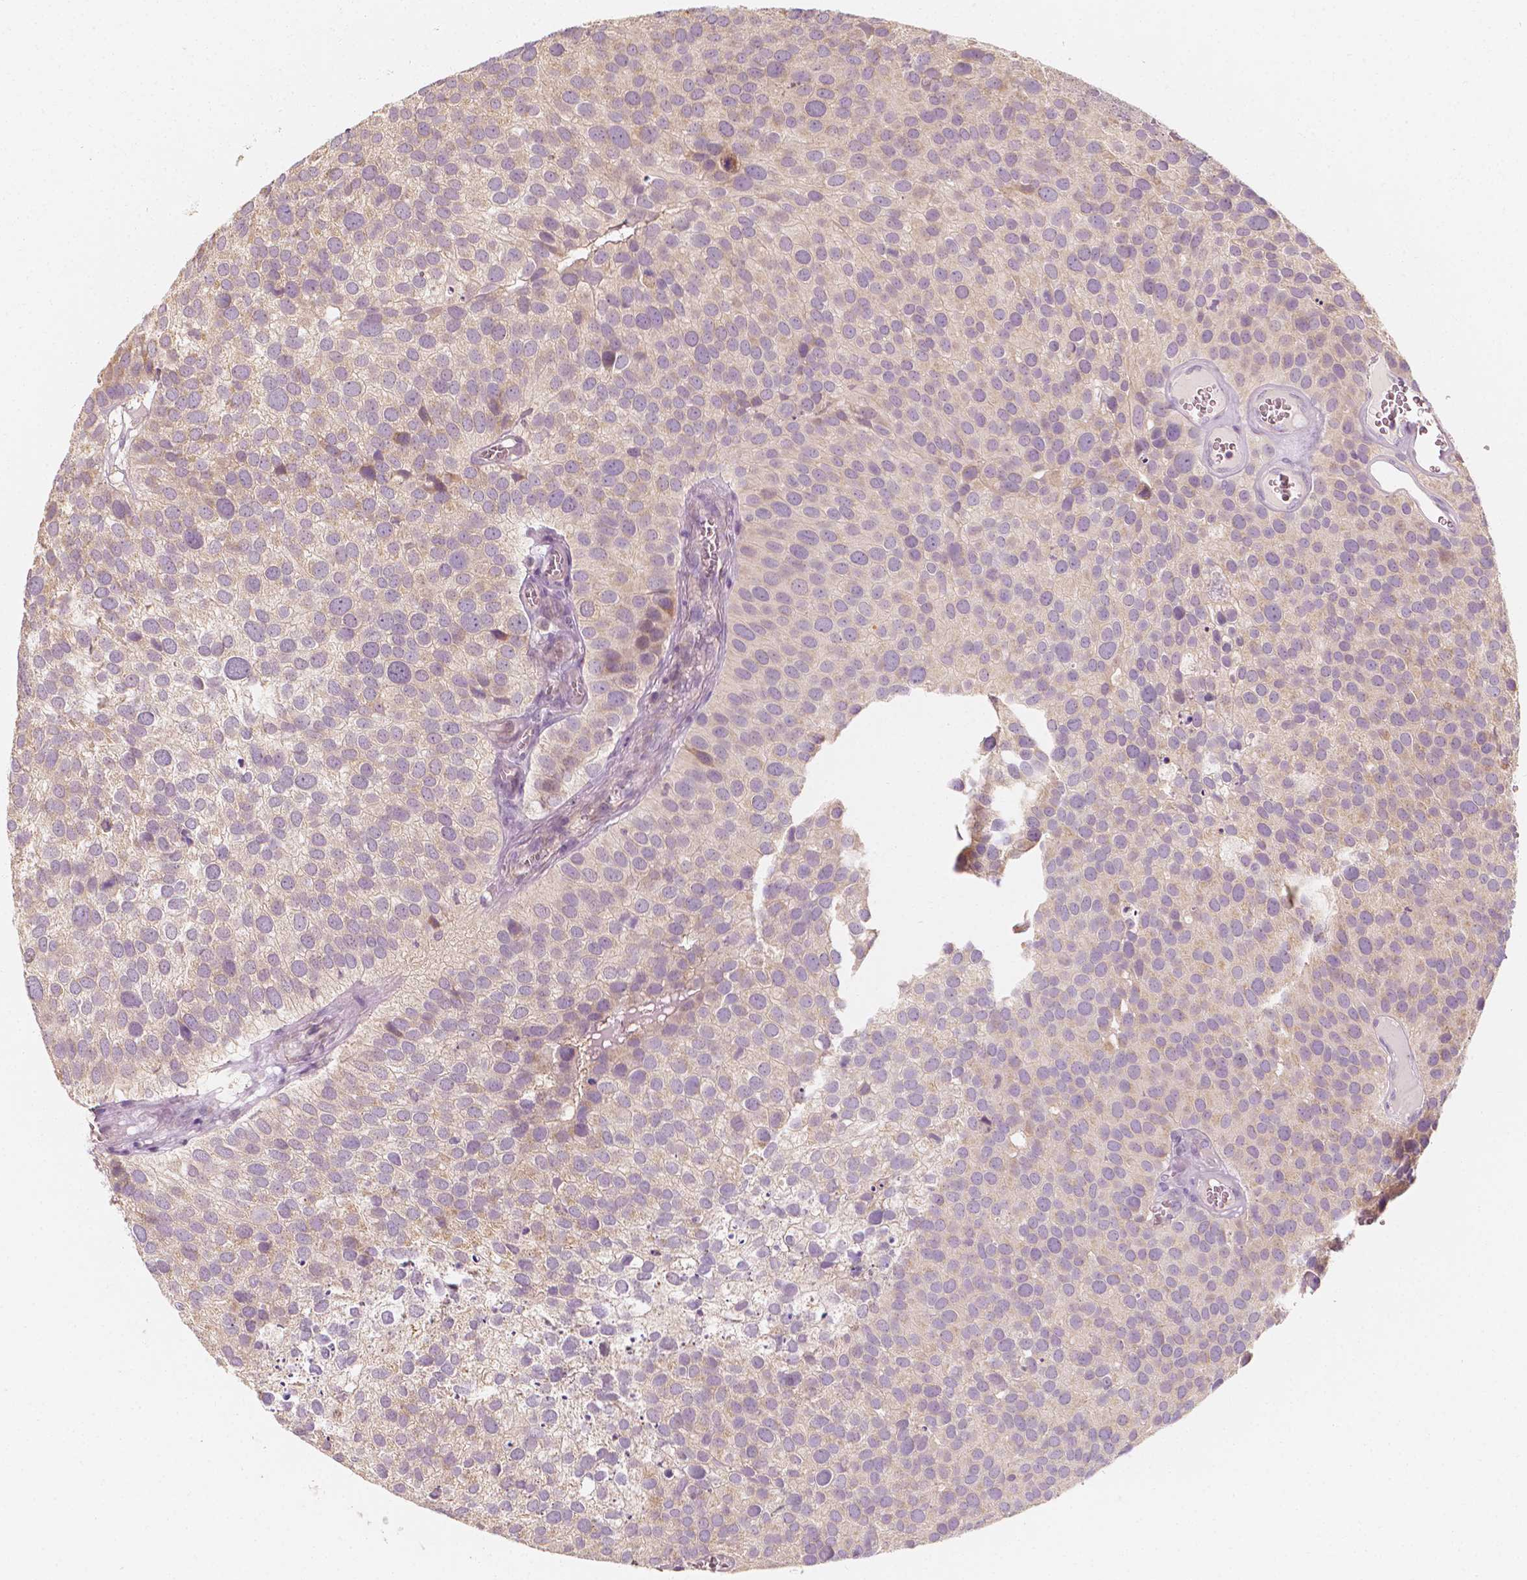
{"staining": {"intensity": "weak", "quantity": "<25%", "location": "cytoplasmic/membranous"}, "tissue": "urothelial cancer", "cell_type": "Tumor cells", "image_type": "cancer", "snomed": [{"axis": "morphology", "description": "Urothelial carcinoma, Low grade"}, {"axis": "topography", "description": "Urinary bladder"}], "caption": "Tumor cells show no significant protein positivity in urothelial carcinoma (low-grade).", "gene": "SHPK", "patient": {"sex": "female", "age": 69}}